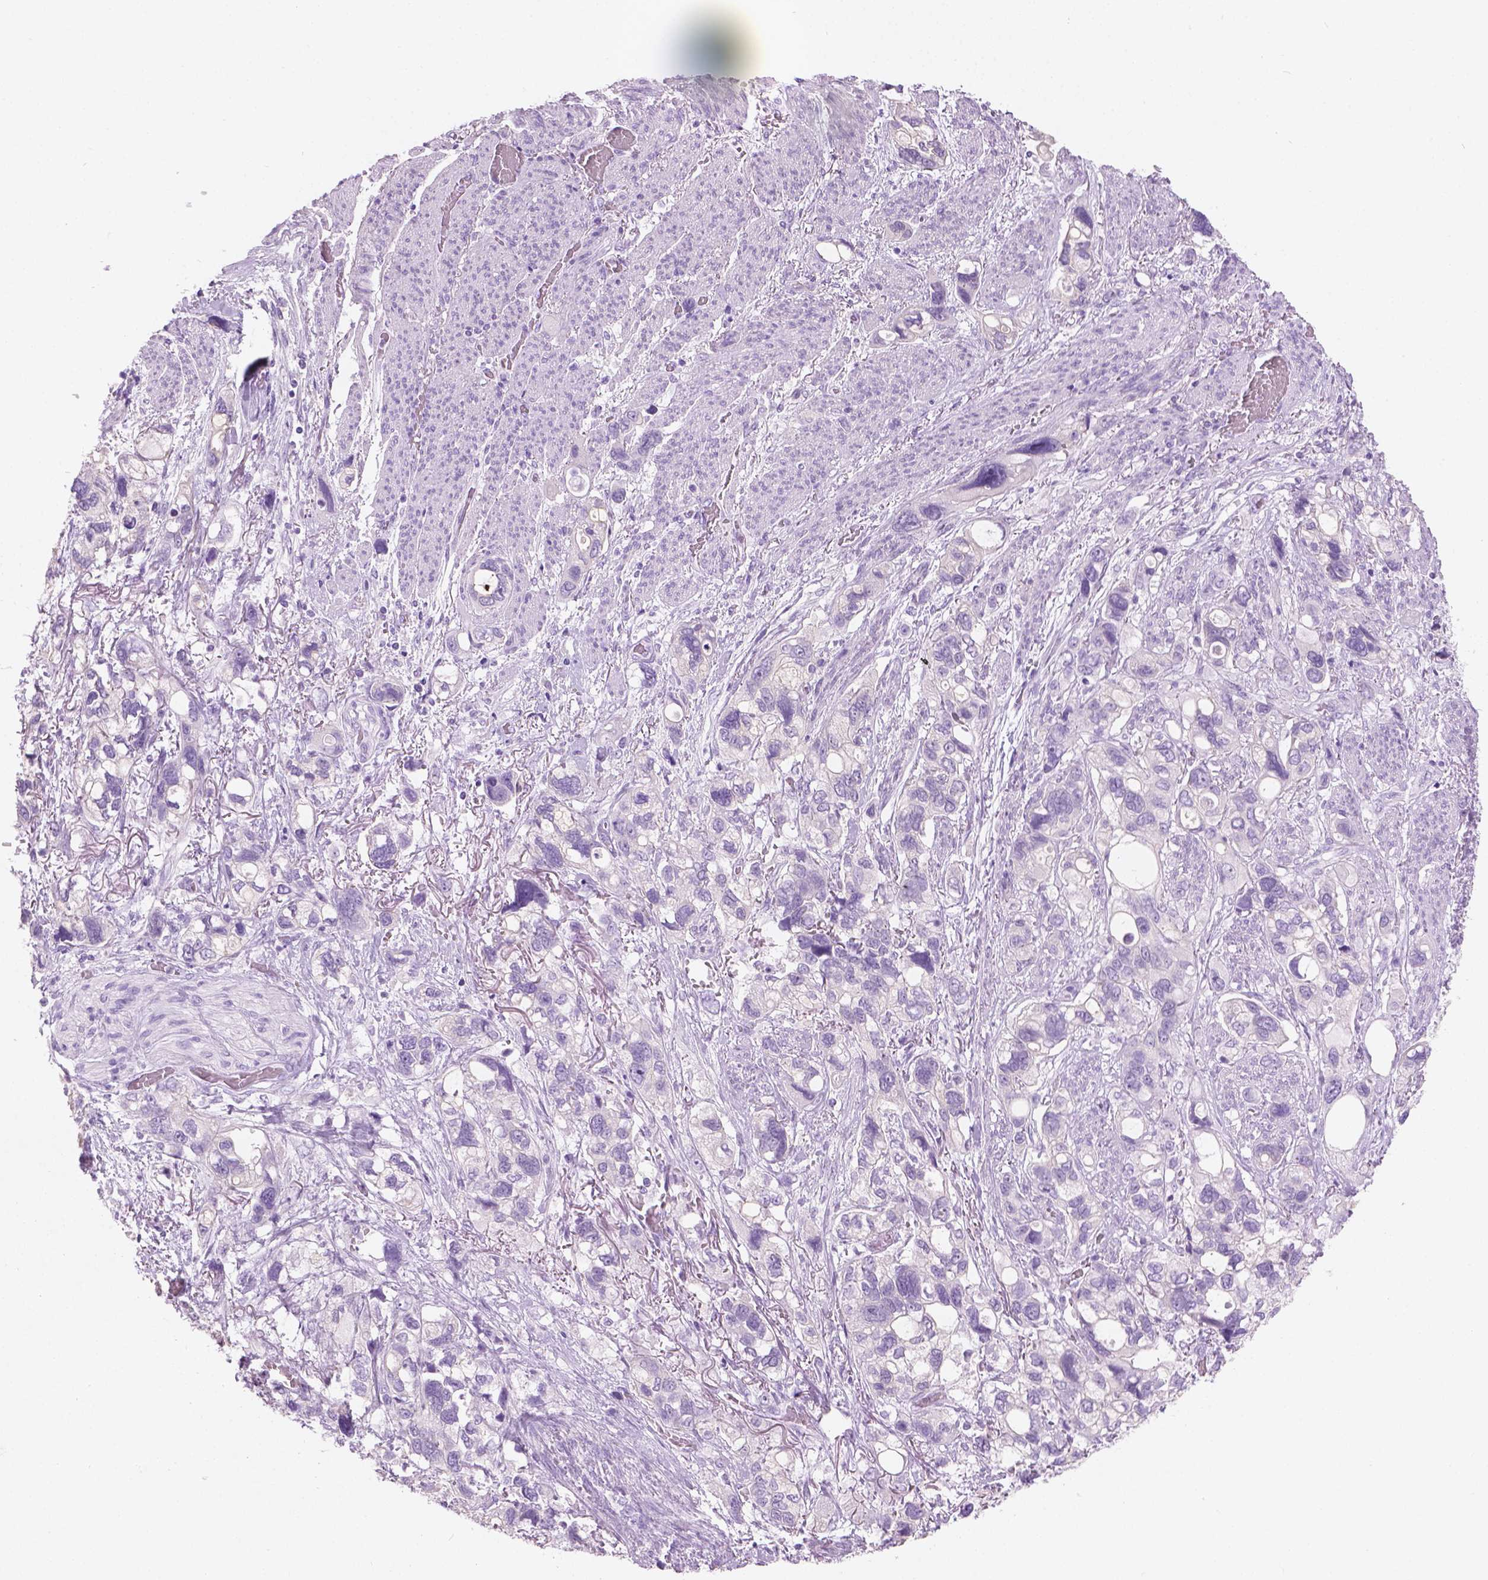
{"staining": {"intensity": "negative", "quantity": "none", "location": "none"}, "tissue": "stomach cancer", "cell_type": "Tumor cells", "image_type": "cancer", "snomed": [{"axis": "morphology", "description": "Adenocarcinoma, NOS"}, {"axis": "topography", "description": "Stomach, upper"}], "caption": "An immunohistochemistry histopathology image of stomach adenocarcinoma is shown. There is no staining in tumor cells of stomach adenocarcinoma.", "gene": "TTC29", "patient": {"sex": "female", "age": 81}}